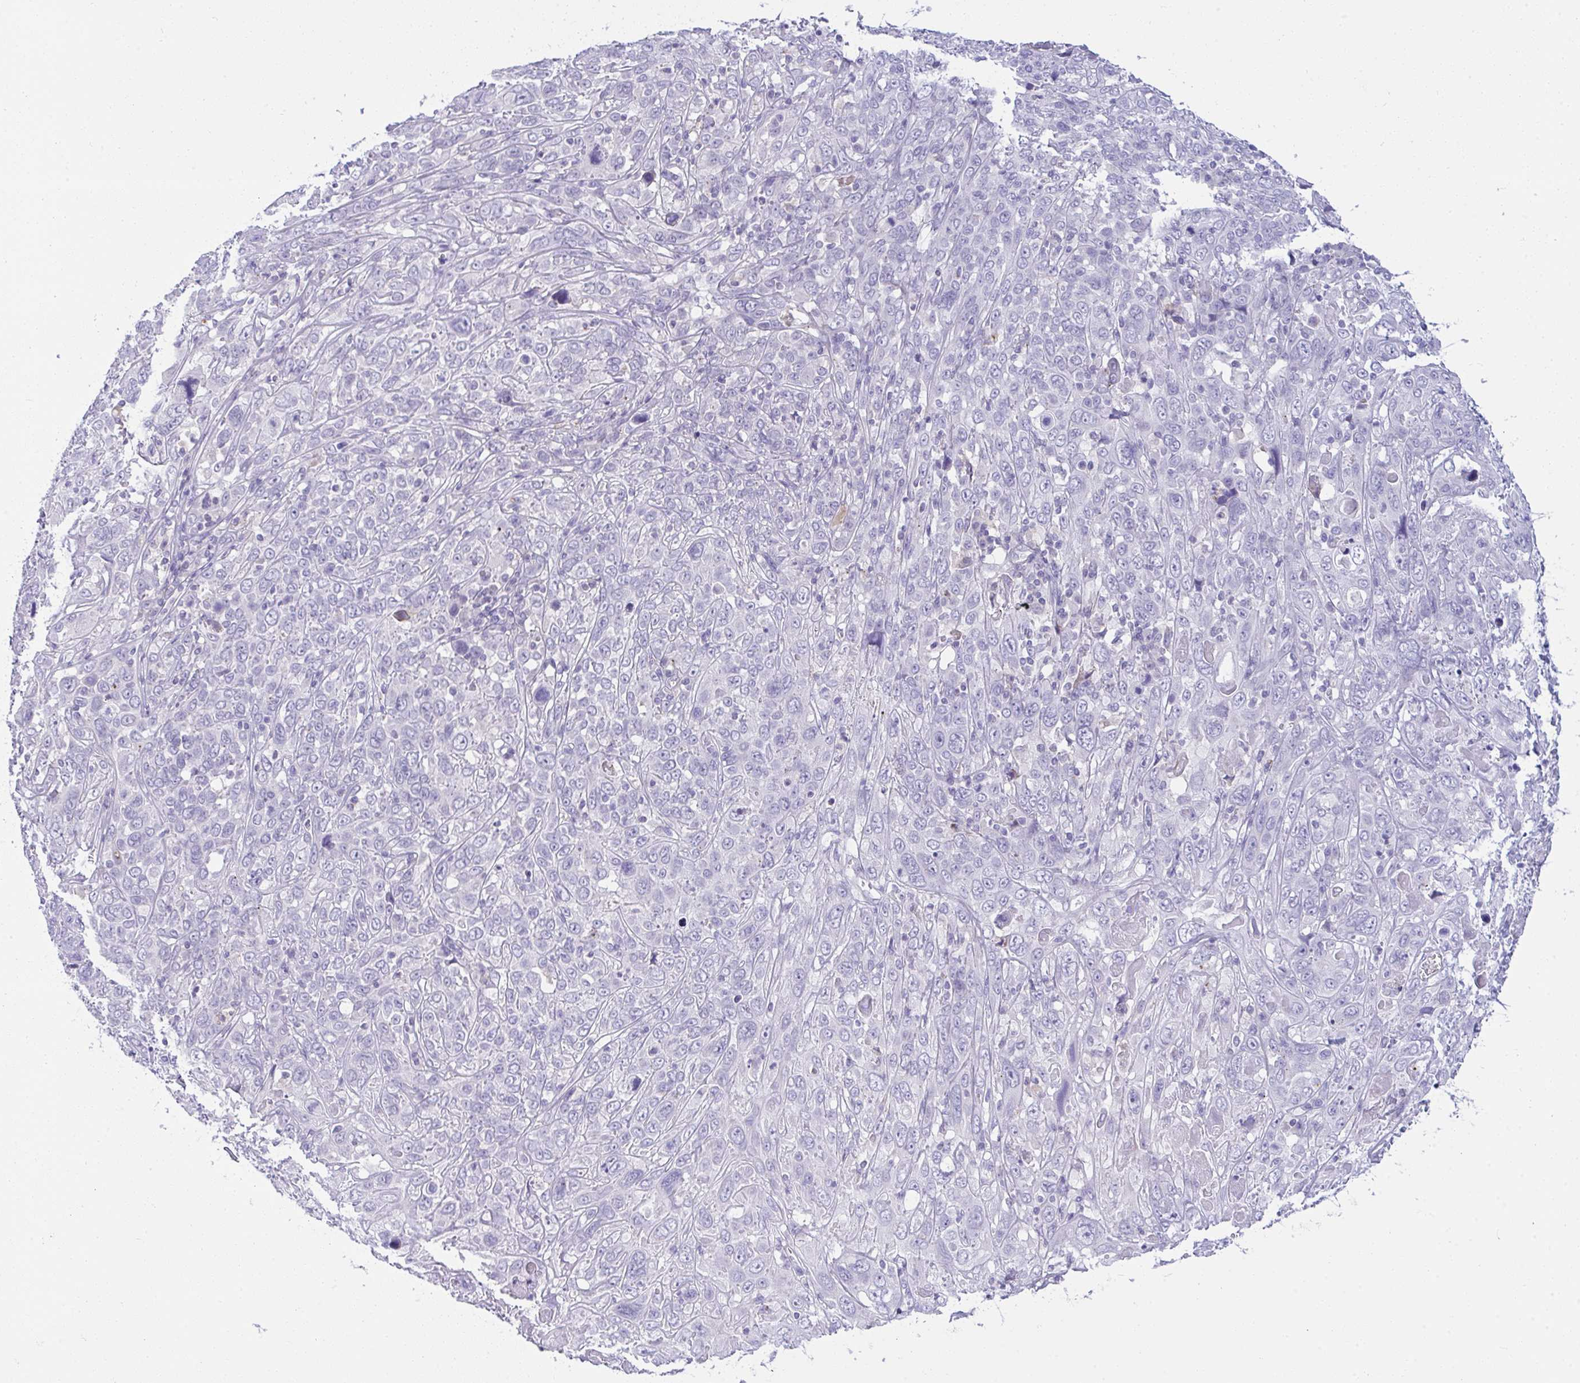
{"staining": {"intensity": "negative", "quantity": "none", "location": "none"}, "tissue": "cervical cancer", "cell_type": "Tumor cells", "image_type": "cancer", "snomed": [{"axis": "morphology", "description": "Squamous cell carcinoma, NOS"}, {"axis": "topography", "description": "Cervix"}], "caption": "A photomicrograph of cervical squamous cell carcinoma stained for a protein demonstrates no brown staining in tumor cells.", "gene": "RGPD5", "patient": {"sex": "female", "age": 46}}